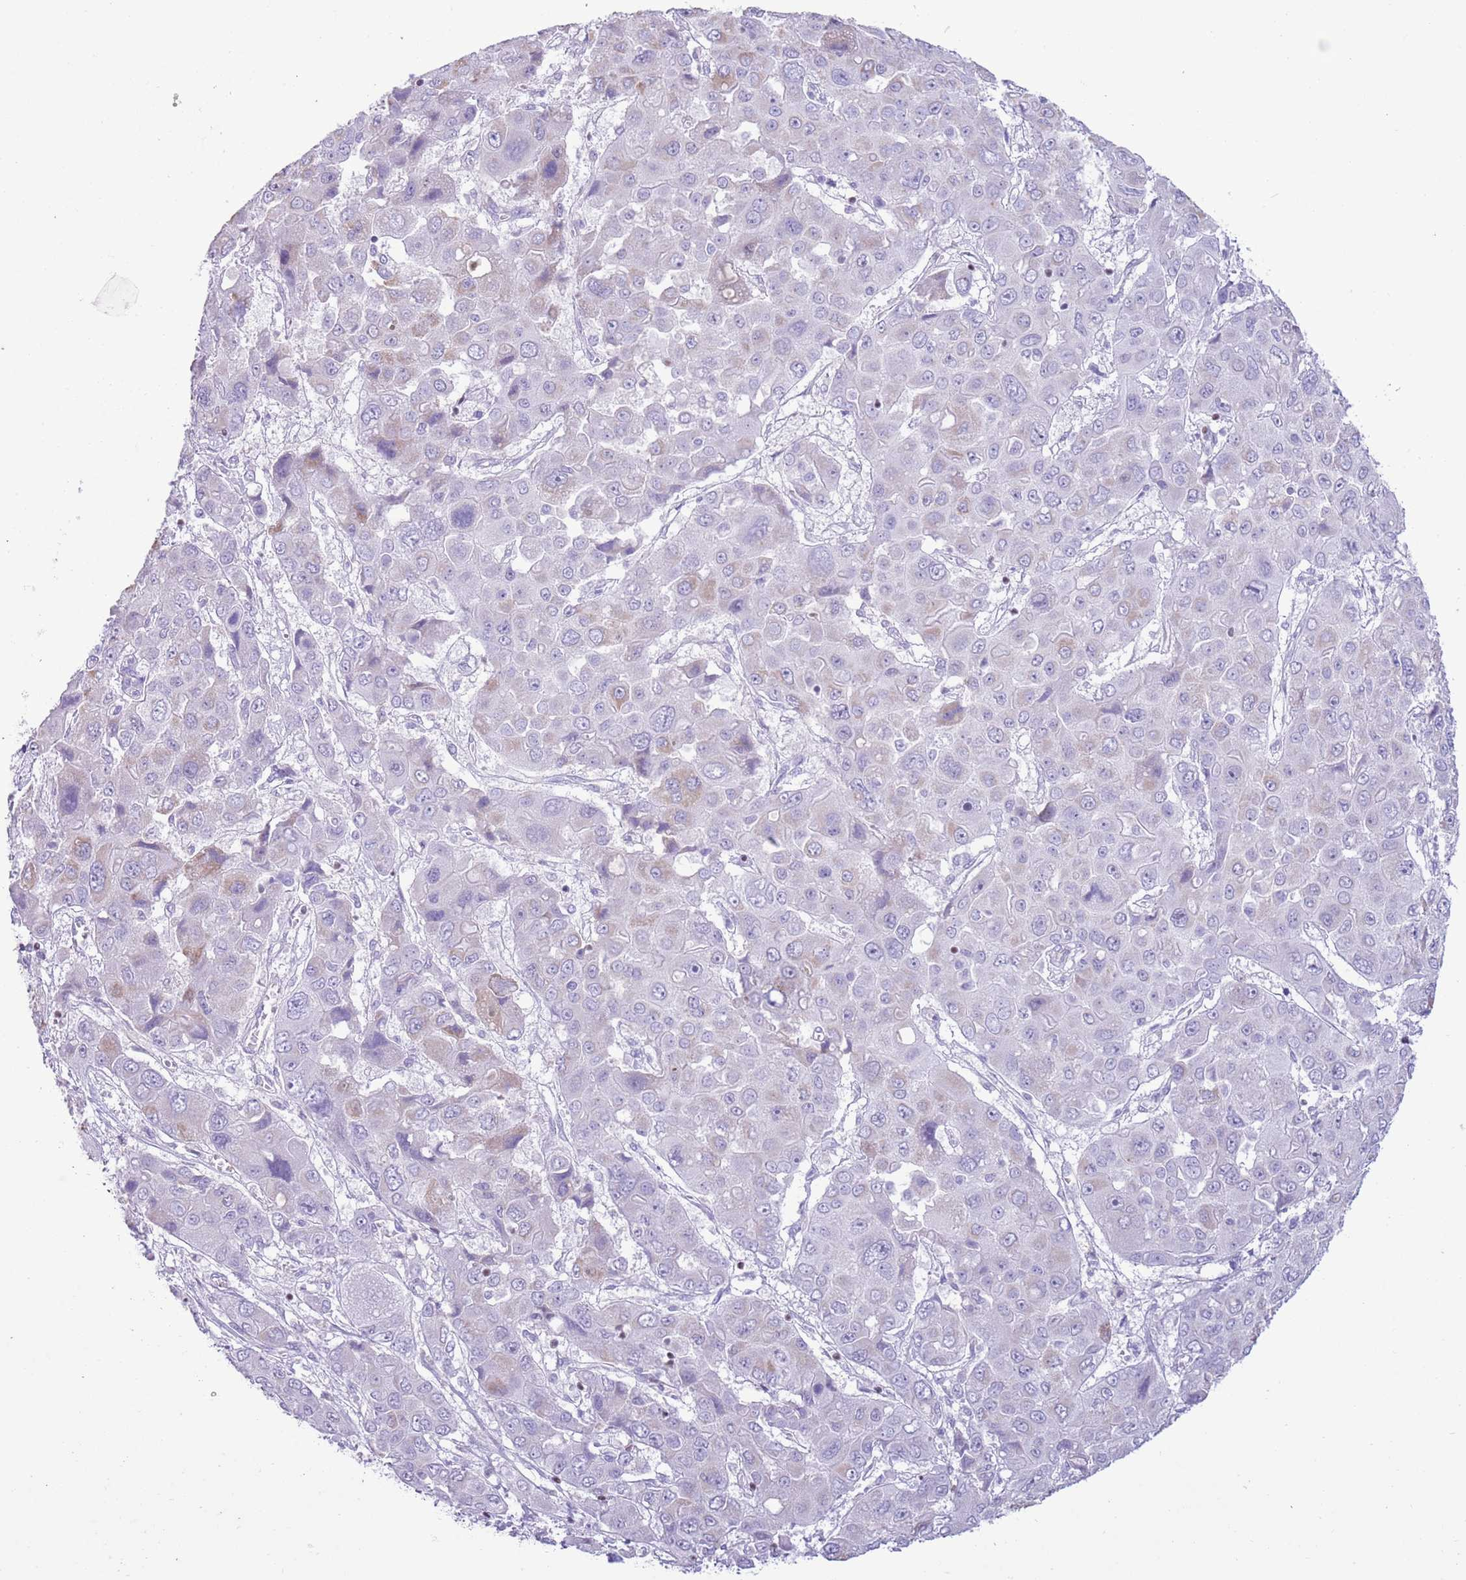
{"staining": {"intensity": "negative", "quantity": "none", "location": "none"}, "tissue": "liver cancer", "cell_type": "Tumor cells", "image_type": "cancer", "snomed": [{"axis": "morphology", "description": "Cholangiocarcinoma"}, {"axis": "topography", "description": "Liver"}], "caption": "Histopathology image shows no protein staining in tumor cells of liver cholangiocarcinoma tissue.", "gene": "BCL11B", "patient": {"sex": "male", "age": 67}}